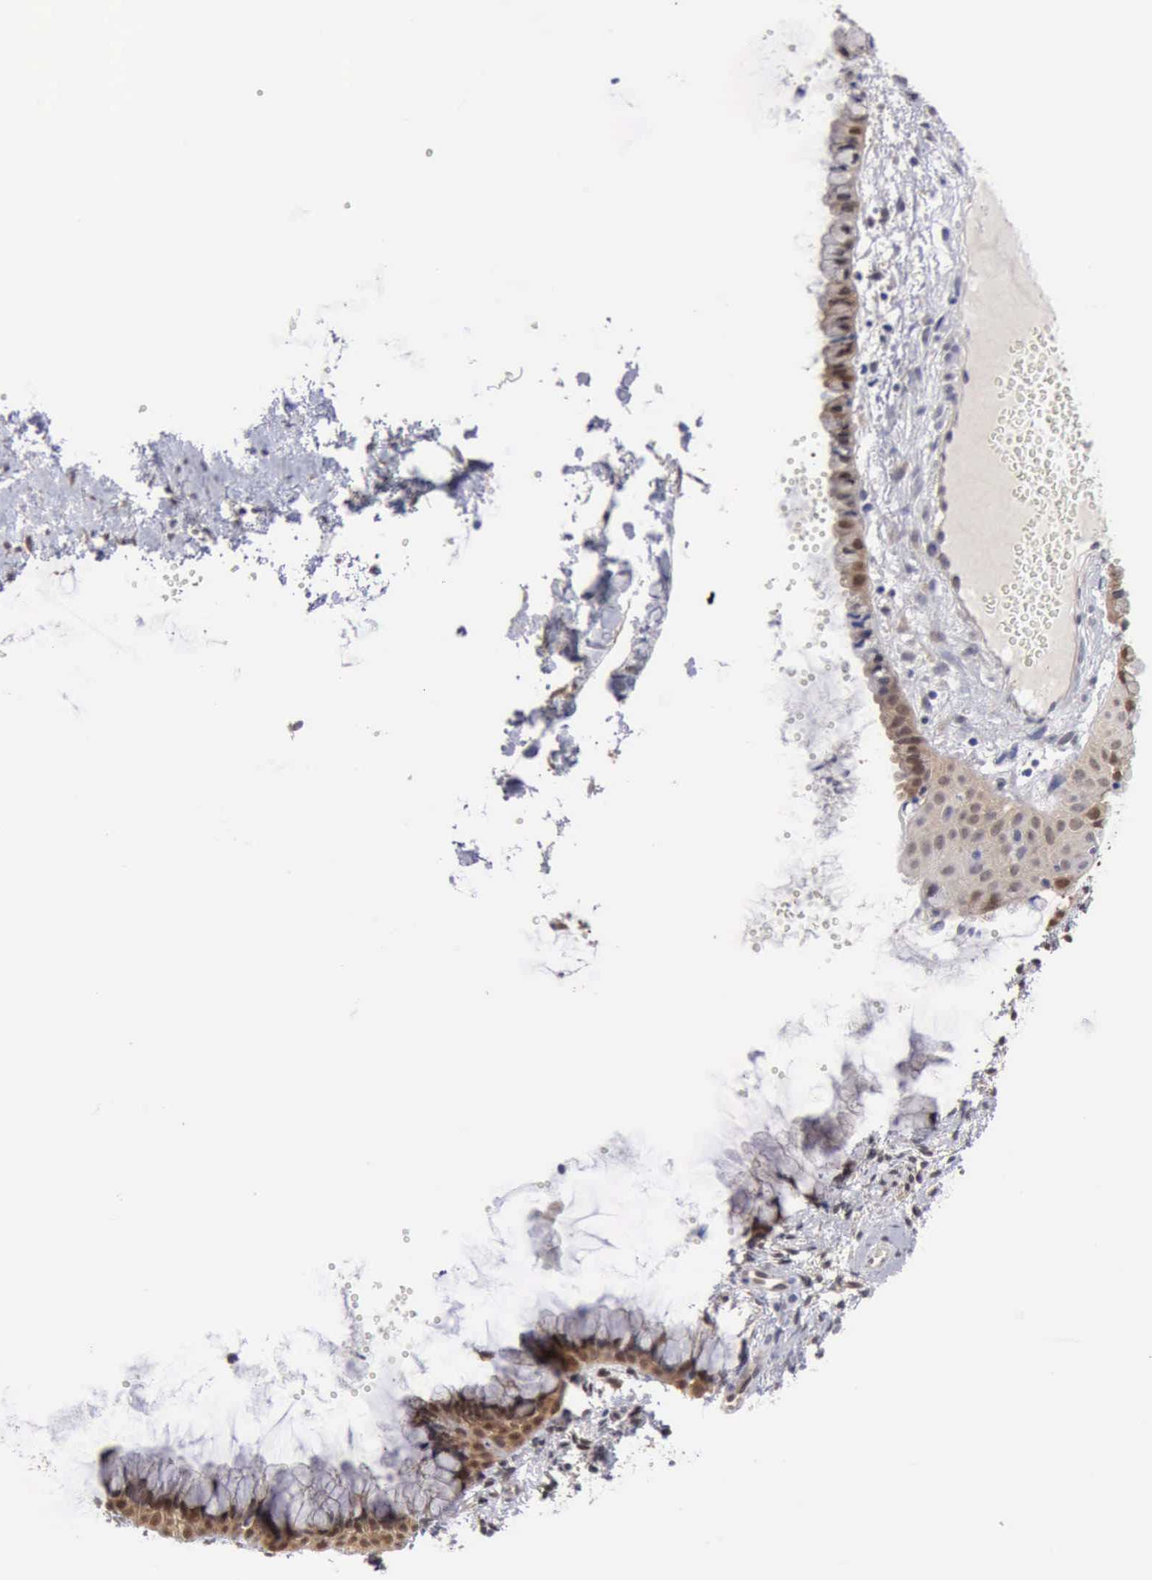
{"staining": {"intensity": "moderate", "quantity": "25%-75%", "location": "nuclear"}, "tissue": "cervix", "cell_type": "Glandular cells", "image_type": "normal", "snomed": [{"axis": "morphology", "description": "Normal tissue, NOS"}, {"axis": "topography", "description": "Cervix"}], "caption": "A histopathology image of human cervix stained for a protein reveals moderate nuclear brown staining in glandular cells.", "gene": "PTGR2", "patient": {"sex": "female", "age": 39}}